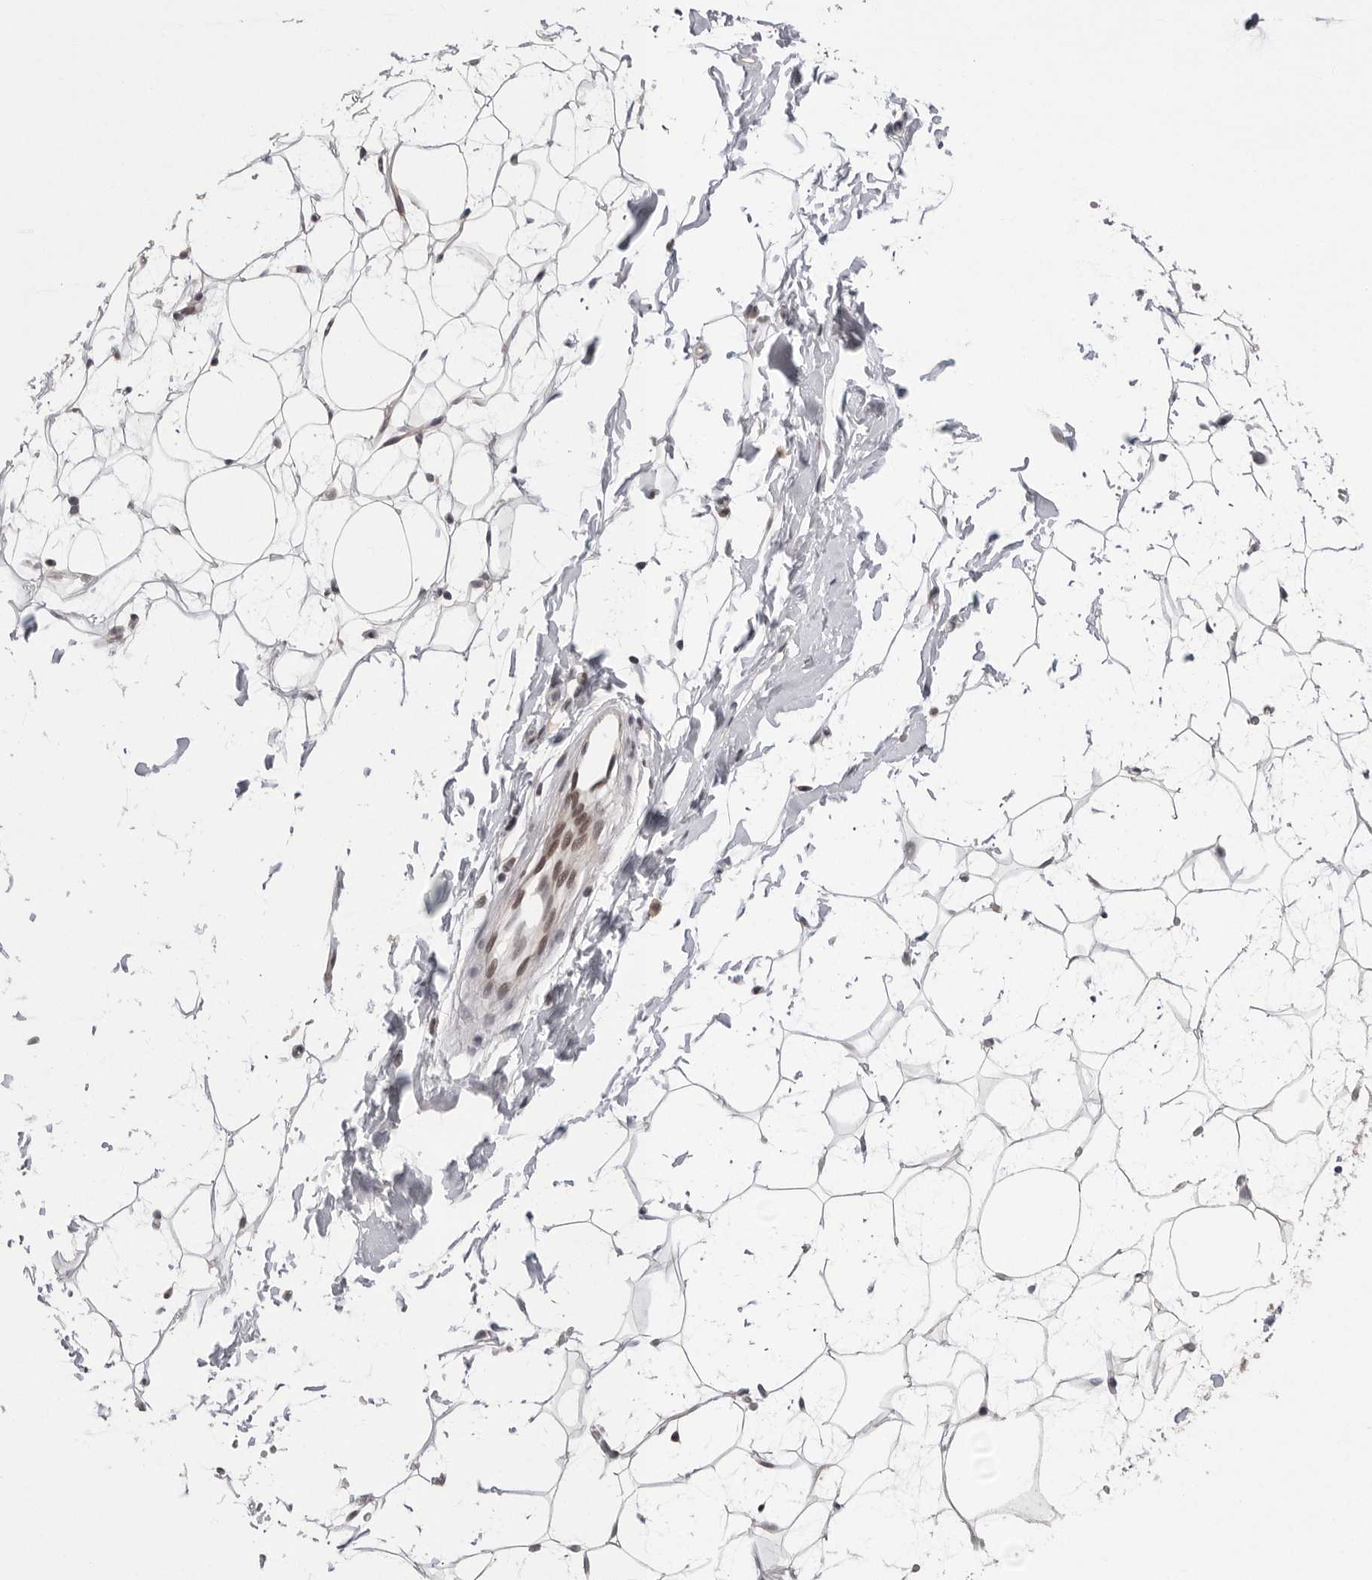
{"staining": {"intensity": "negative", "quantity": "none", "location": "none"}, "tissue": "adipose tissue", "cell_type": "Adipocytes", "image_type": "normal", "snomed": [{"axis": "morphology", "description": "Normal tissue, NOS"}, {"axis": "topography", "description": "Breast"}], "caption": "An IHC histopathology image of benign adipose tissue is shown. There is no staining in adipocytes of adipose tissue. (DAB (3,3'-diaminobenzidine) IHC, high magnification).", "gene": "POU5F1", "patient": {"sex": "female", "age": 23}}